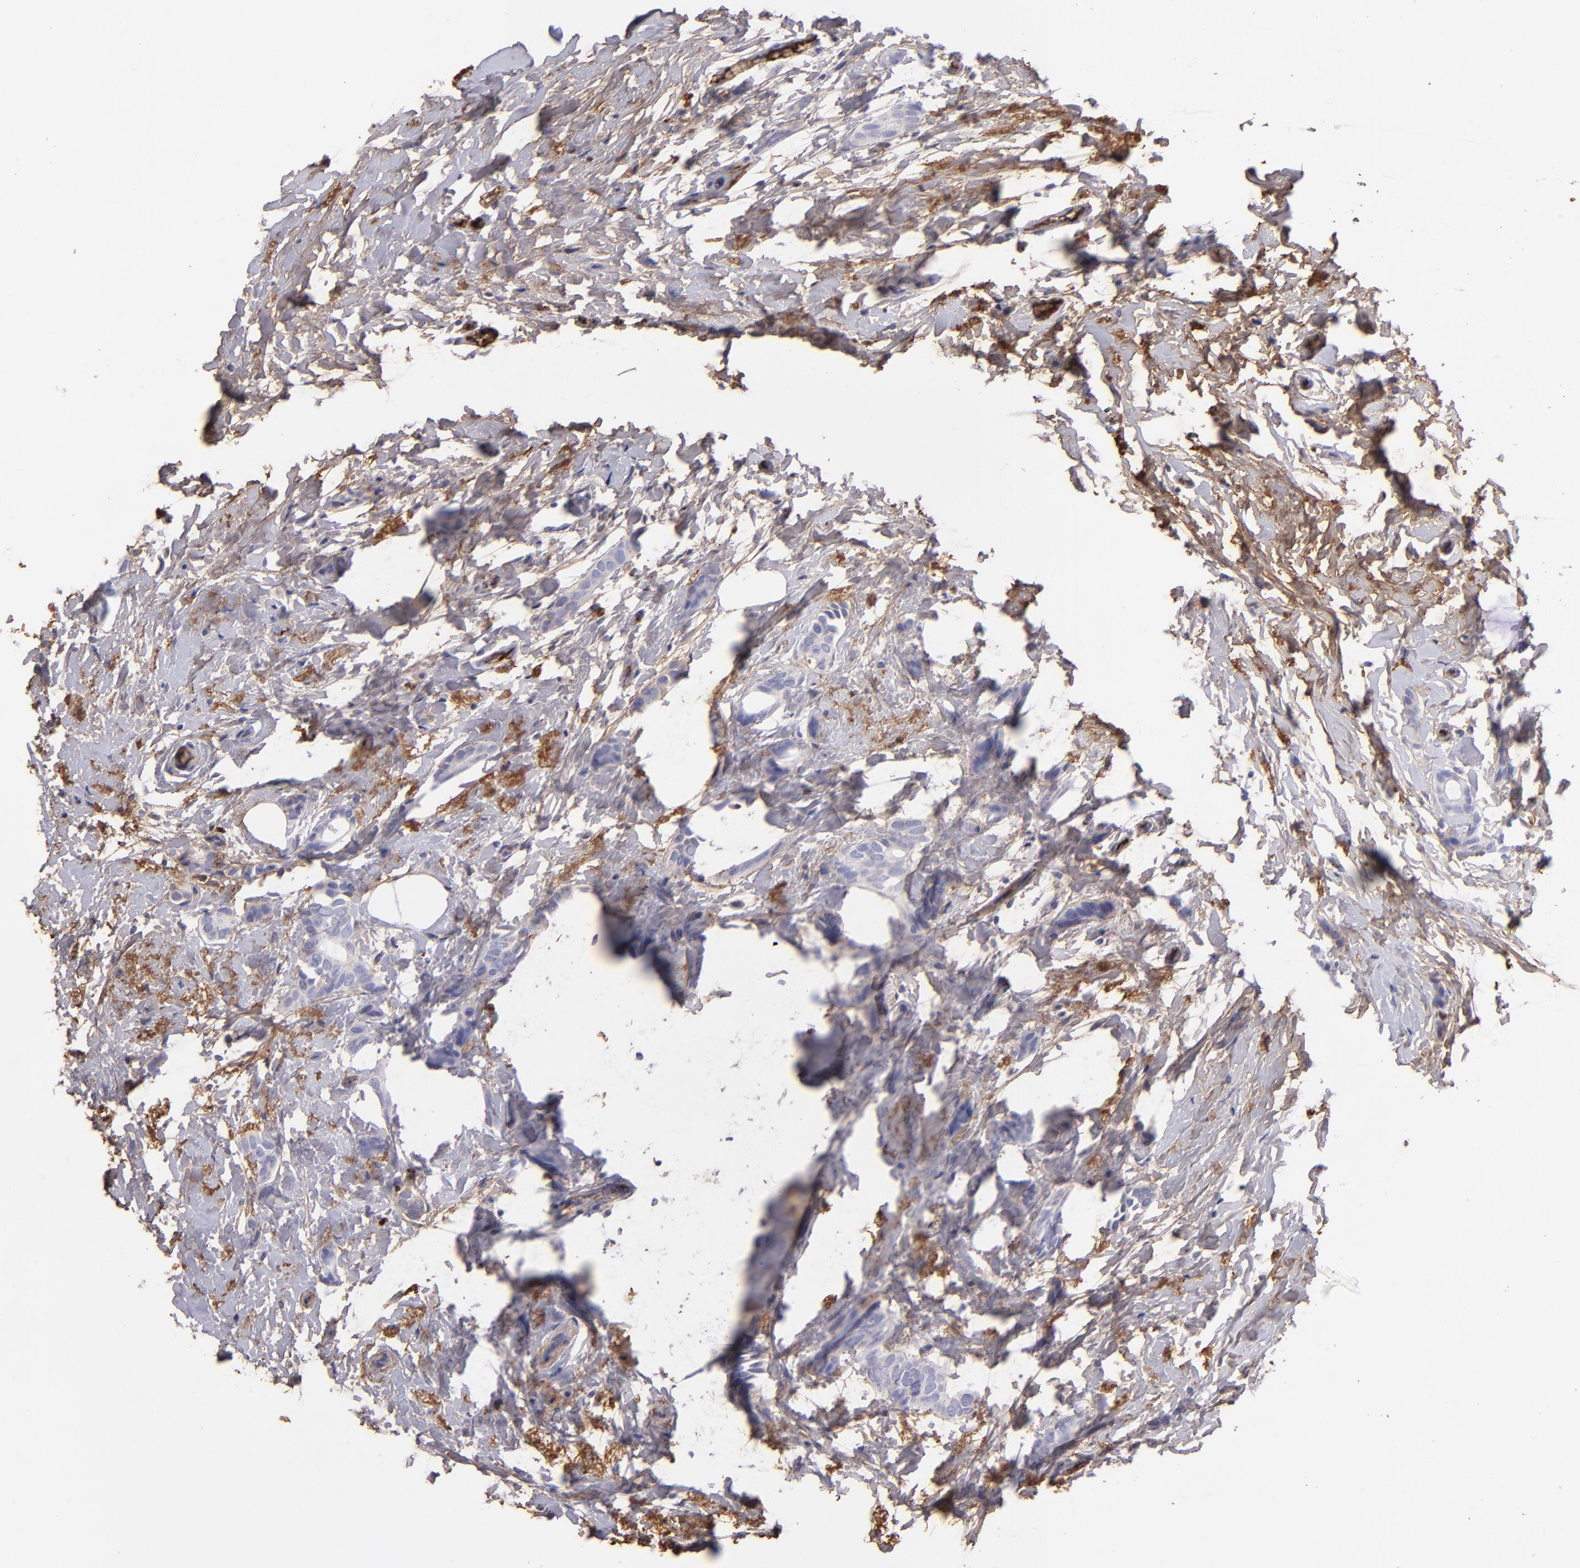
{"staining": {"intensity": "negative", "quantity": "none", "location": "none"}, "tissue": "breast cancer", "cell_type": "Tumor cells", "image_type": "cancer", "snomed": [{"axis": "morphology", "description": "Duct carcinoma"}, {"axis": "topography", "description": "Breast"}], "caption": "Breast cancer (intraductal carcinoma) stained for a protein using immunohistochemistry demonstrates no expression tumor cells.", "gene": "FGB", "patient": {"sex": "female", "age": 54}}